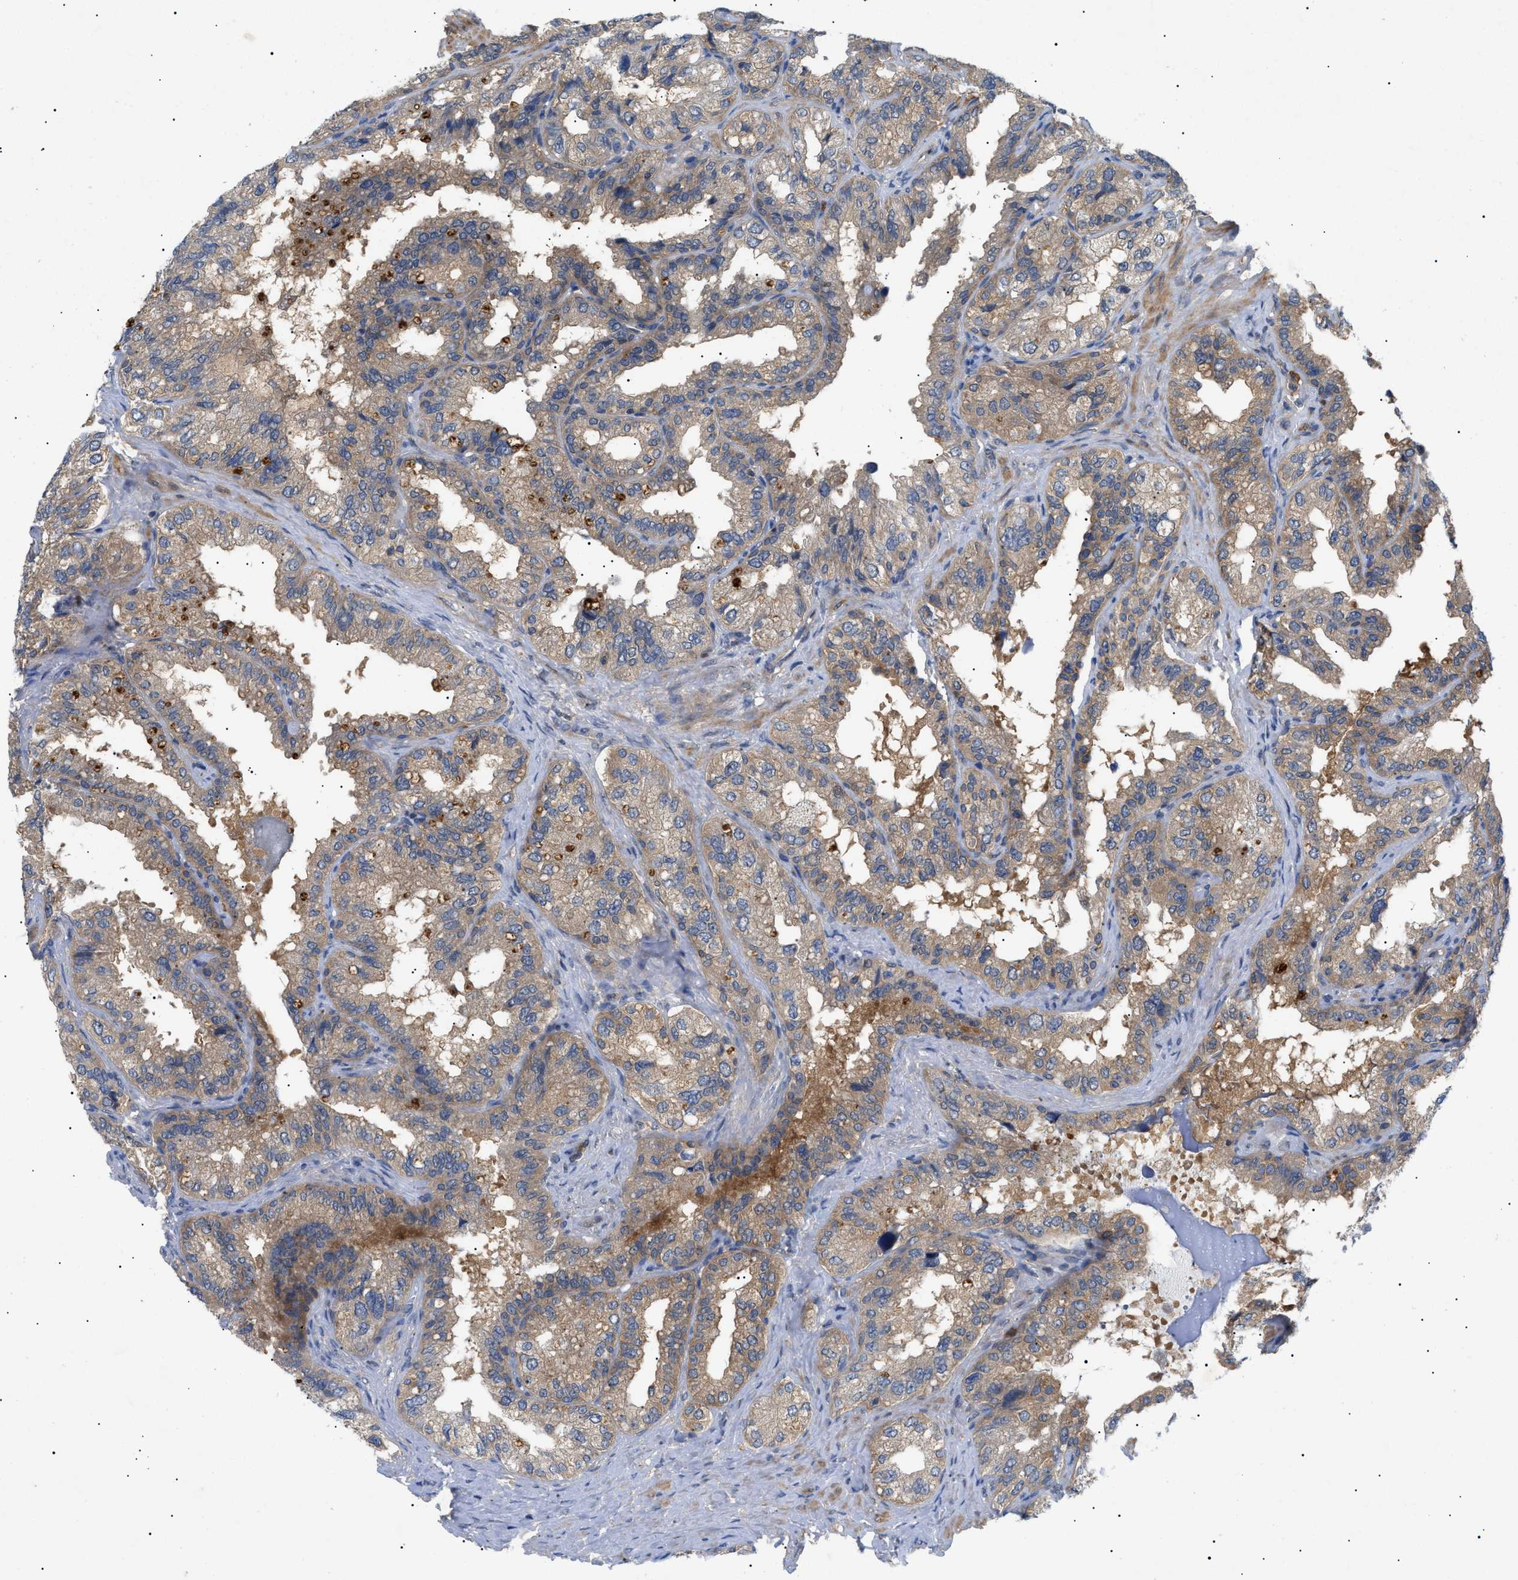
{"staining": {"intensity": "weak", "quantity": ">75%", "location": "cytoplasmic/membranous"}, "tissue": "seminal vesicle", "cell_type": "Glandular cells", "image_type": "normal", "snomed": [{"axis": "morphology", "description": "Normal tissue, NOS"}, {"axis": "topography", "description": "Seminal veicle"}], "caption": "The immunohistochemical stain labels weak cytoplasmic/membranous expression in glandular cells of normal seminal vesicle. The protein of interest is stained brown, and the nuclei are stained in blue (DAB IHC with brightfield microscopy, high magnification).", "gene": "RIPK1", "patient": {"sex": "male", "age": 68}}